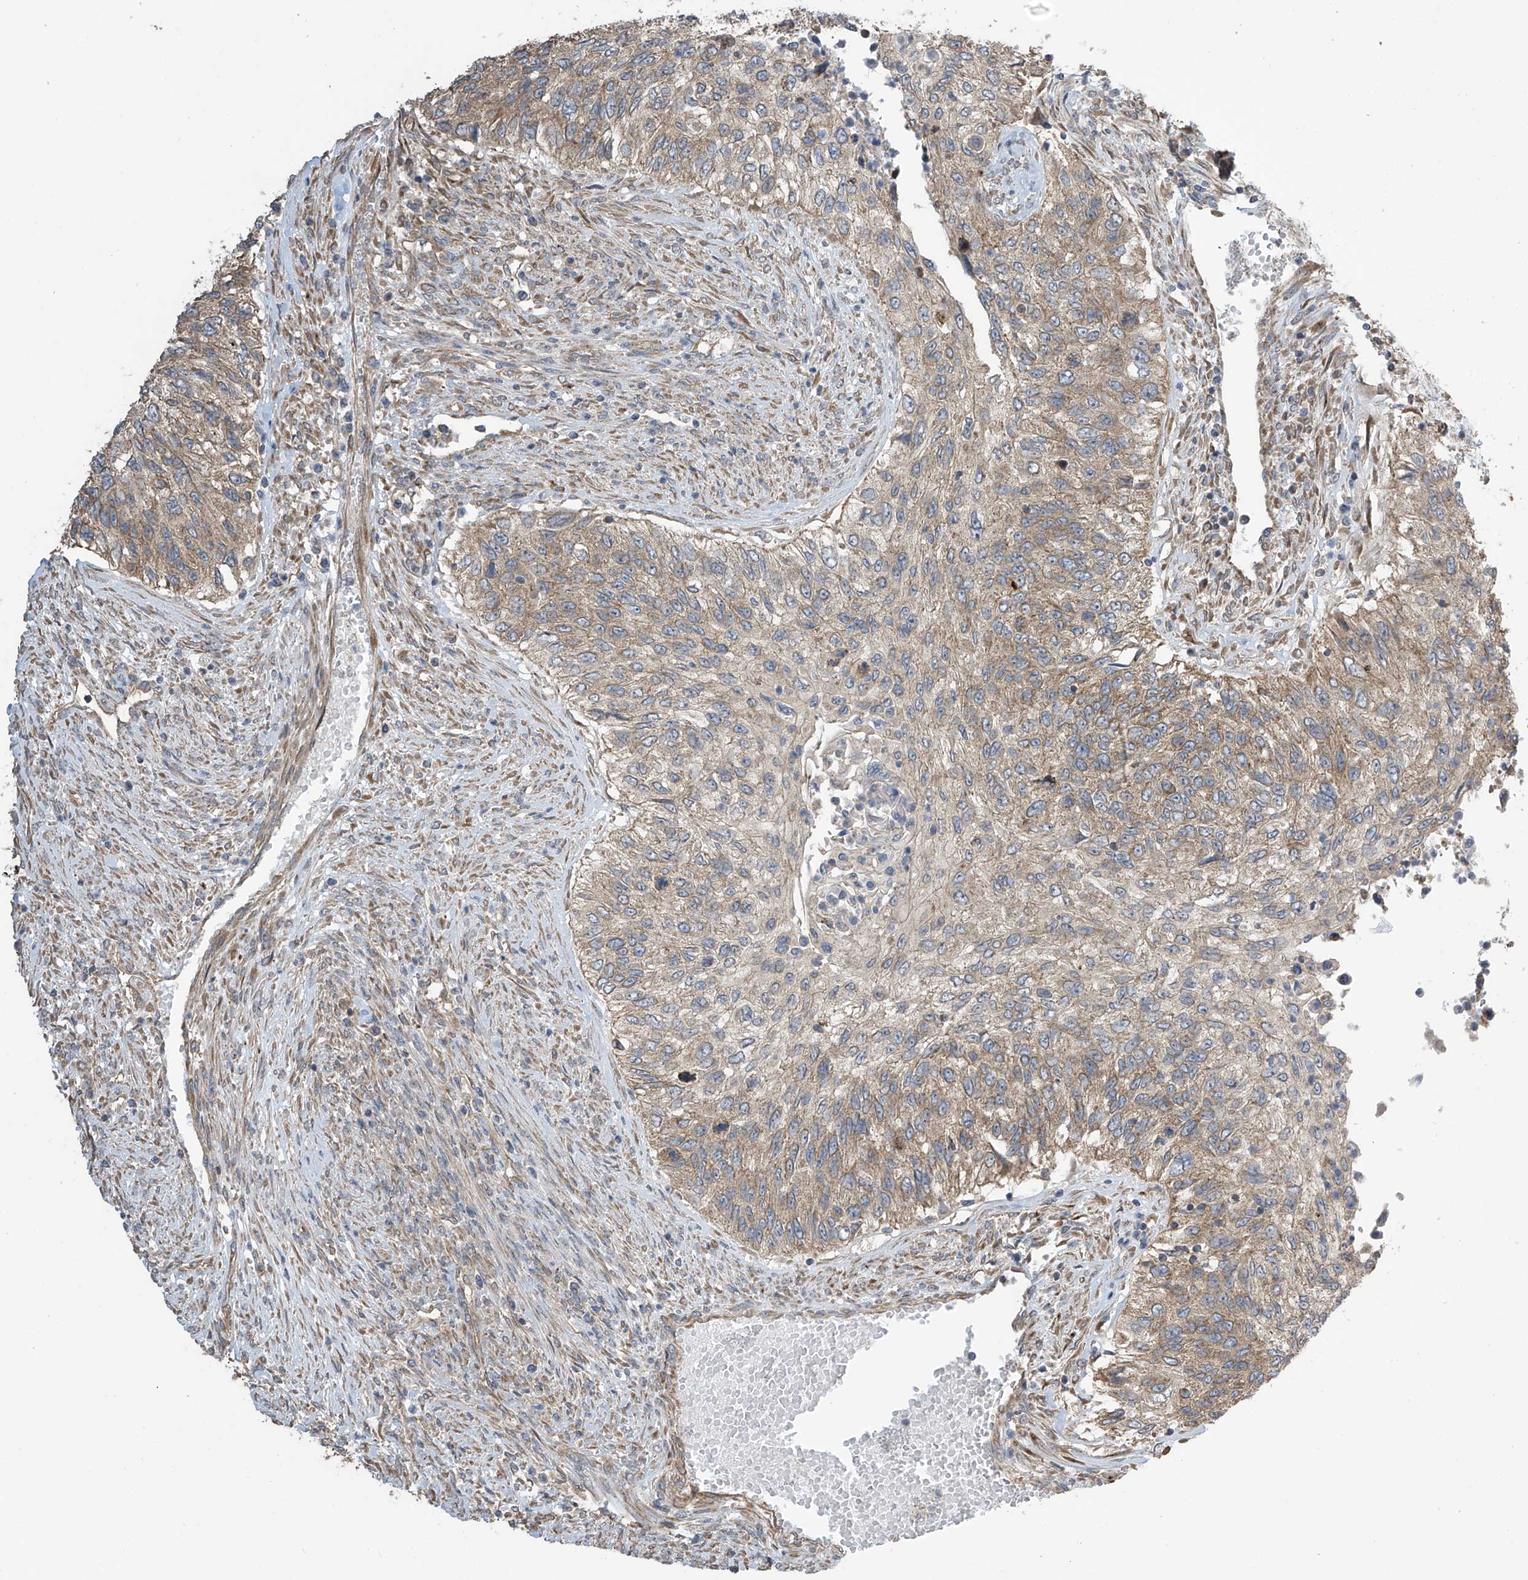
{"staining": {"intensity": "weak", "quantity": "25%-75%", "location": "cytoplasmic/membranous"}, "tissue": "urothelial cancer", "cell_type": "Tumor cells", "image_type": "cancer", "snomed": [{"axis": "morphology", "description": "Urothelial carcinoma, High grade"}, {"axis": "topography", "description": "Urinary bladder"}], "caption": "Urothelial carcinoma (high-grade) stained with IHC reveals weak cytoplasmic/membranous positivity in about 25%-75% of tumor cells.", "gene": "PNPT1", "patient": {"sex": "female", "age": 60}}